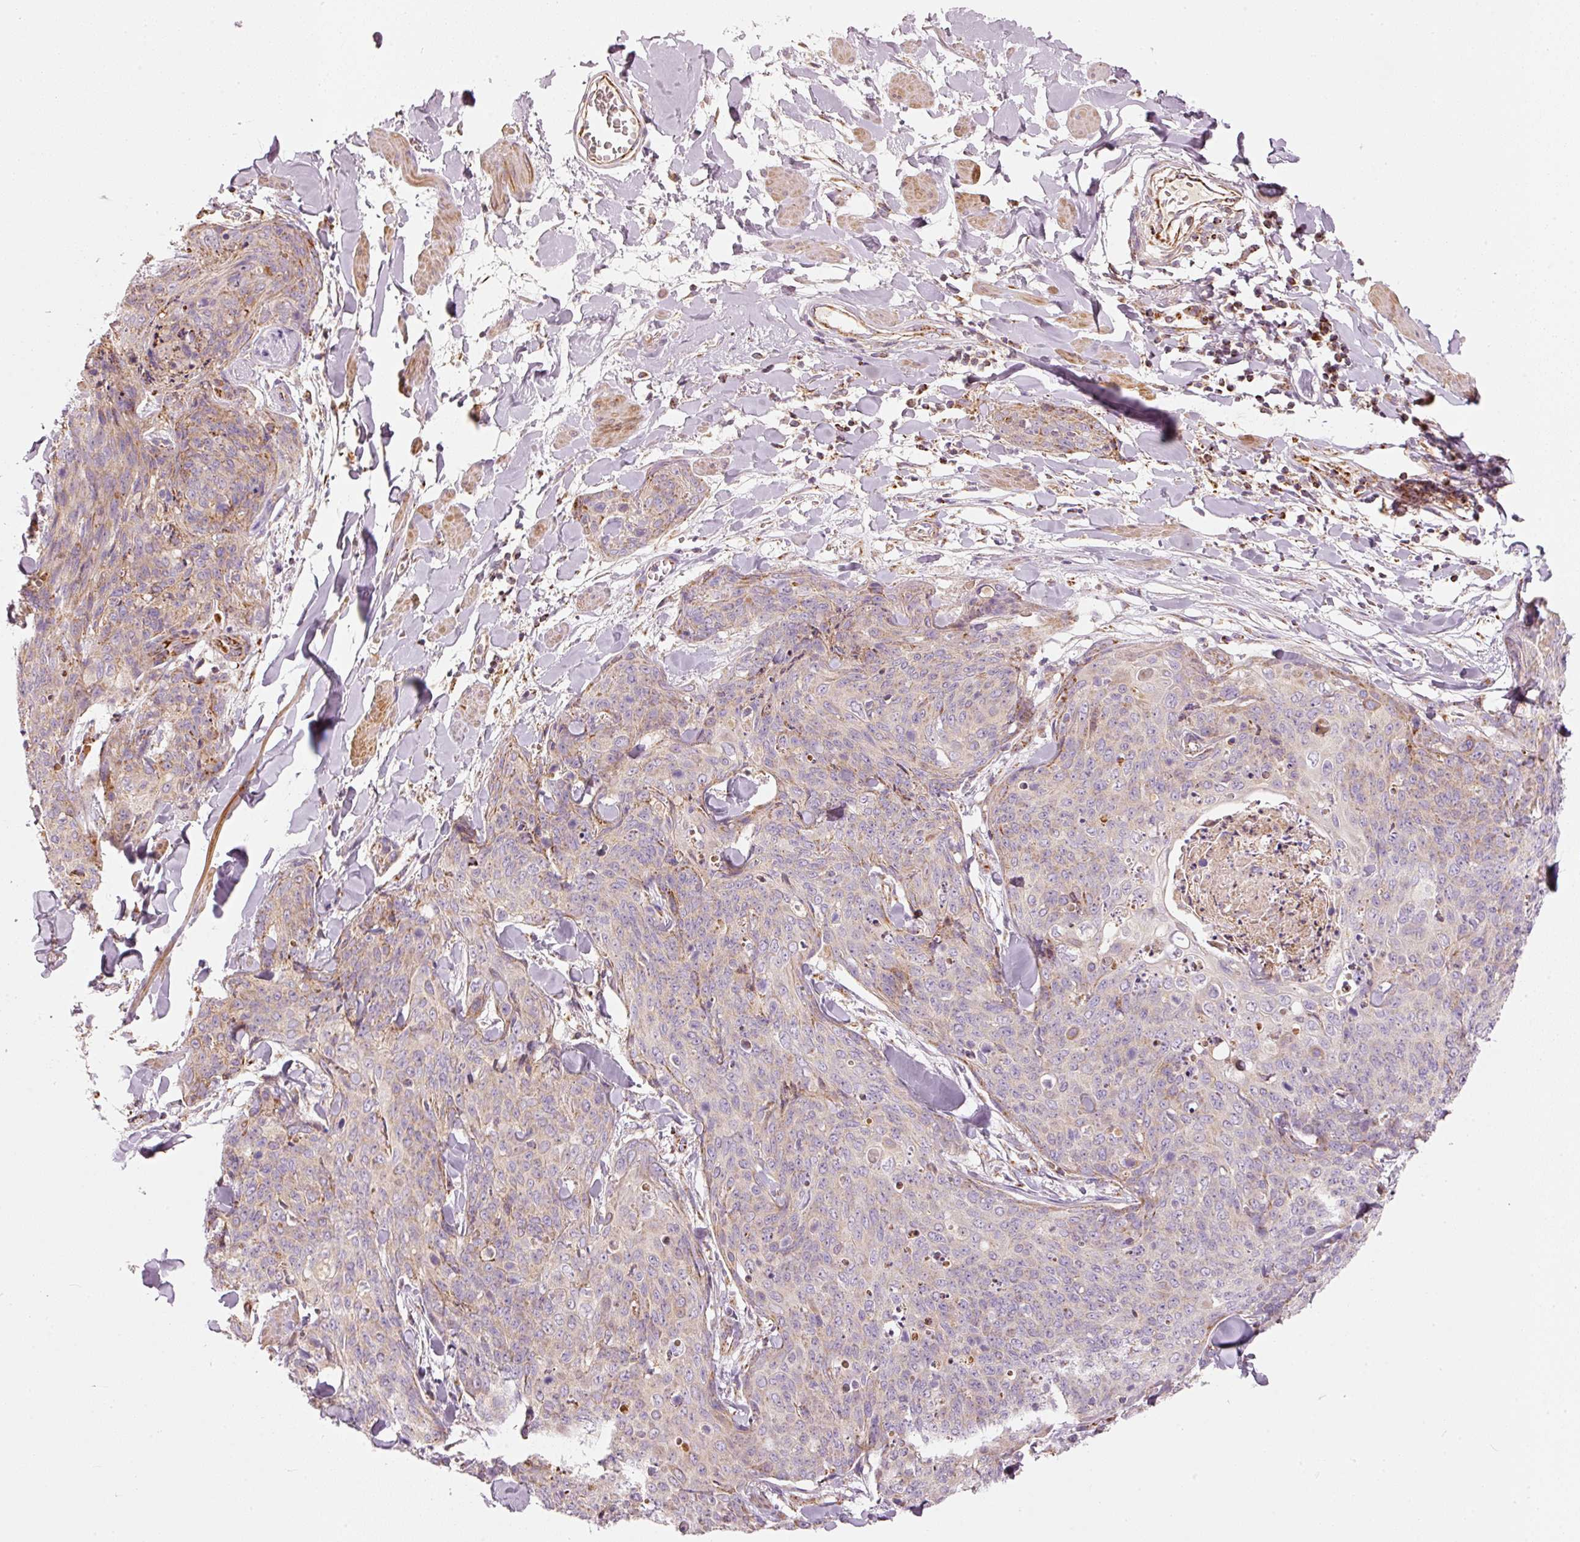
{"staining": {"intensity": "weak", "quantity": "<25%", "location": "cytoplasmic/membranous"}, "tissue": "skin cancer", "cell_type": "Tumor cells", "image_type": "cancer", "snomed": [{"axis": "morphology", "description": "Squamous cell carcinoma, NOS"}, {"axis": "topography", "description": "Skin"}, {"axis": "topography", "description": "Vulva"}], "caption": "DAB immunohistochemical staining of skin squamous cell carcinoma reveals no significant staining in tumor cells. Brightfield microscopy of immunohistochemistry (IHC) stained with DAB (brown) and hematoxylin (blue), captured at high magnification.", "gene": "C17orf98", "patient": {"sex": "female", "age": 85}}